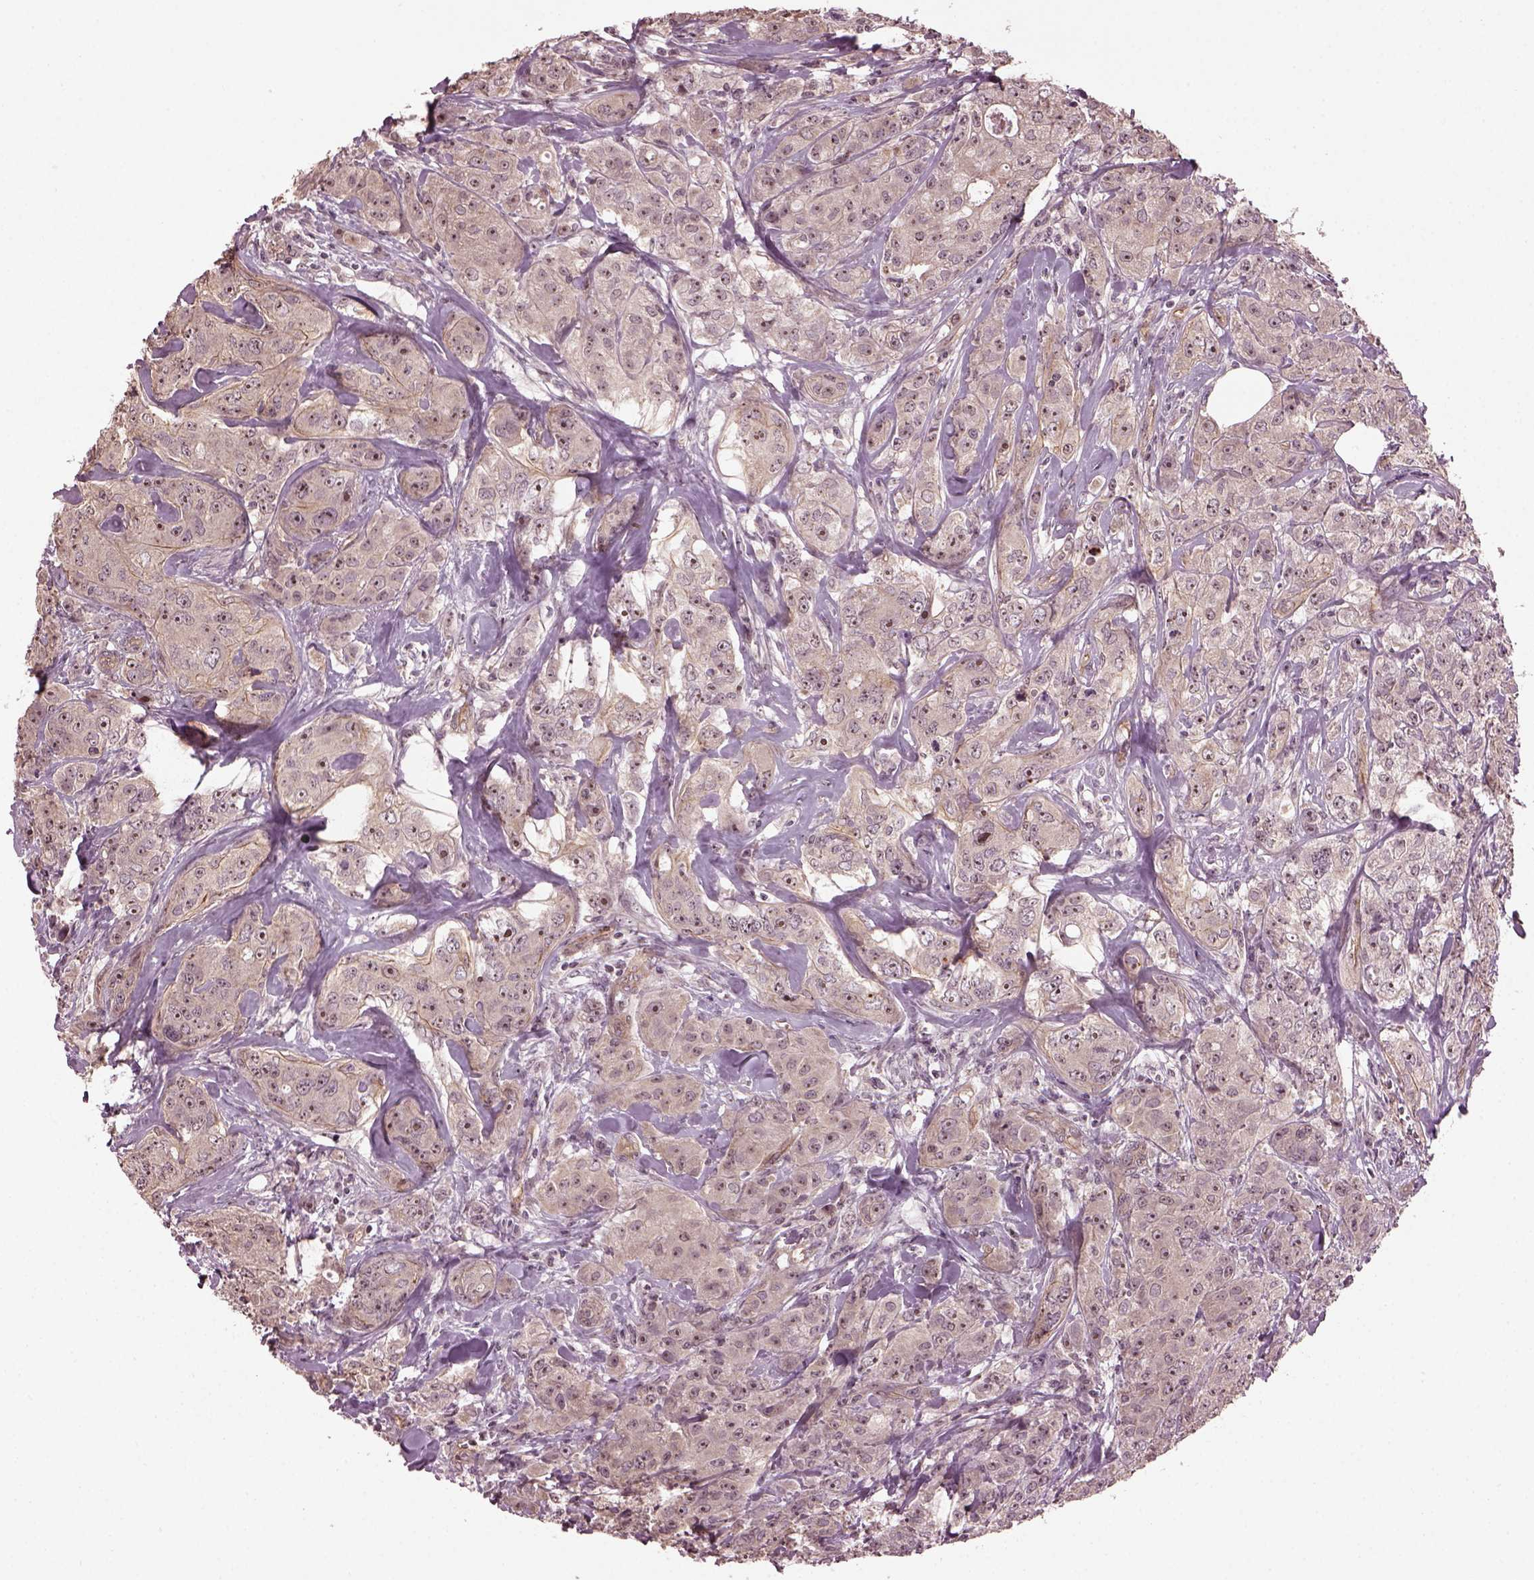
{"staining": {"intensity": "moderate", "quantity": ">75%", "location": "cytoplasmic/membranous,nuclear"}, "tissue": "breast cancer", "cell_type": "Tumor cells", "image_type": "cancer", "snomed": [{"axis": "morphology", "description": "Duct carcinoma"}, {"axis": "topography", "description": "Breast"}], "caption": "A photomicrograph showing moderate cytoplasmic/membranous and nuclear staining in approximately >75% of tumor cells in breast cancer, as visualized by brown immunohistochemical staining.", "gene": "GNRH1", "patient": {"sex": "female", "age": 43}}